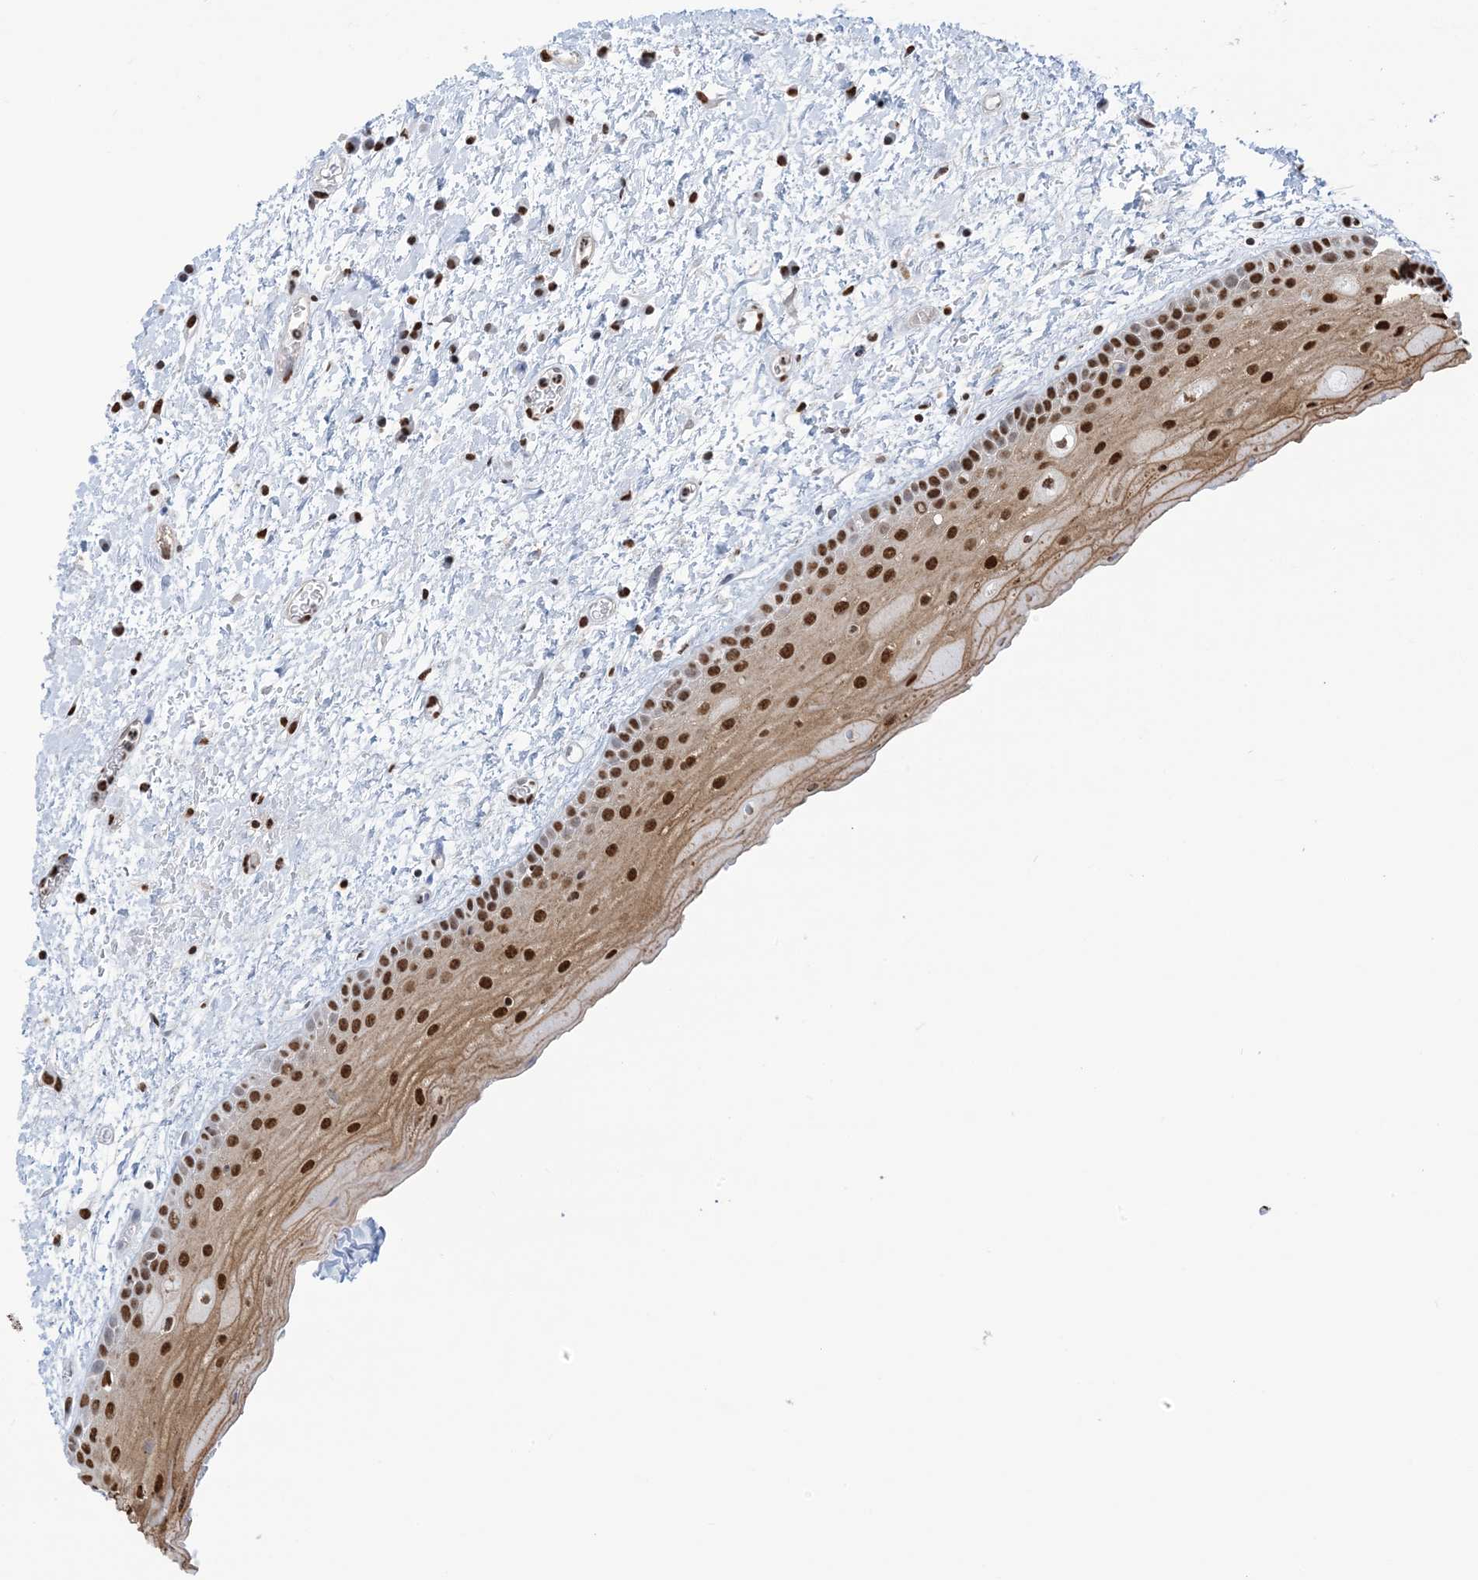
{"staining": {"intensity": "strong", "quantity": ">75%", "location": "cytoplasmic/membranous,nuclear"}, "tissue": "oral mucosa", "cell_type": "Squamous epithelial cells", "image_type": "normal", "snomed": [{"axis": "morphology", "description": "Normal tissue, NOS"}, {"axis": "topography", "description": "Oral tissue"}], "caption": "Immunohistochemistry (DAB) staining of normal oral mucosa exhibits strong cytoplasmic/membranous,nuclear protein positivity in approximately >75% of squamous epithelial cells.", "gene": "ZNF792", "patient": {"sex": "female", "age": 76}}